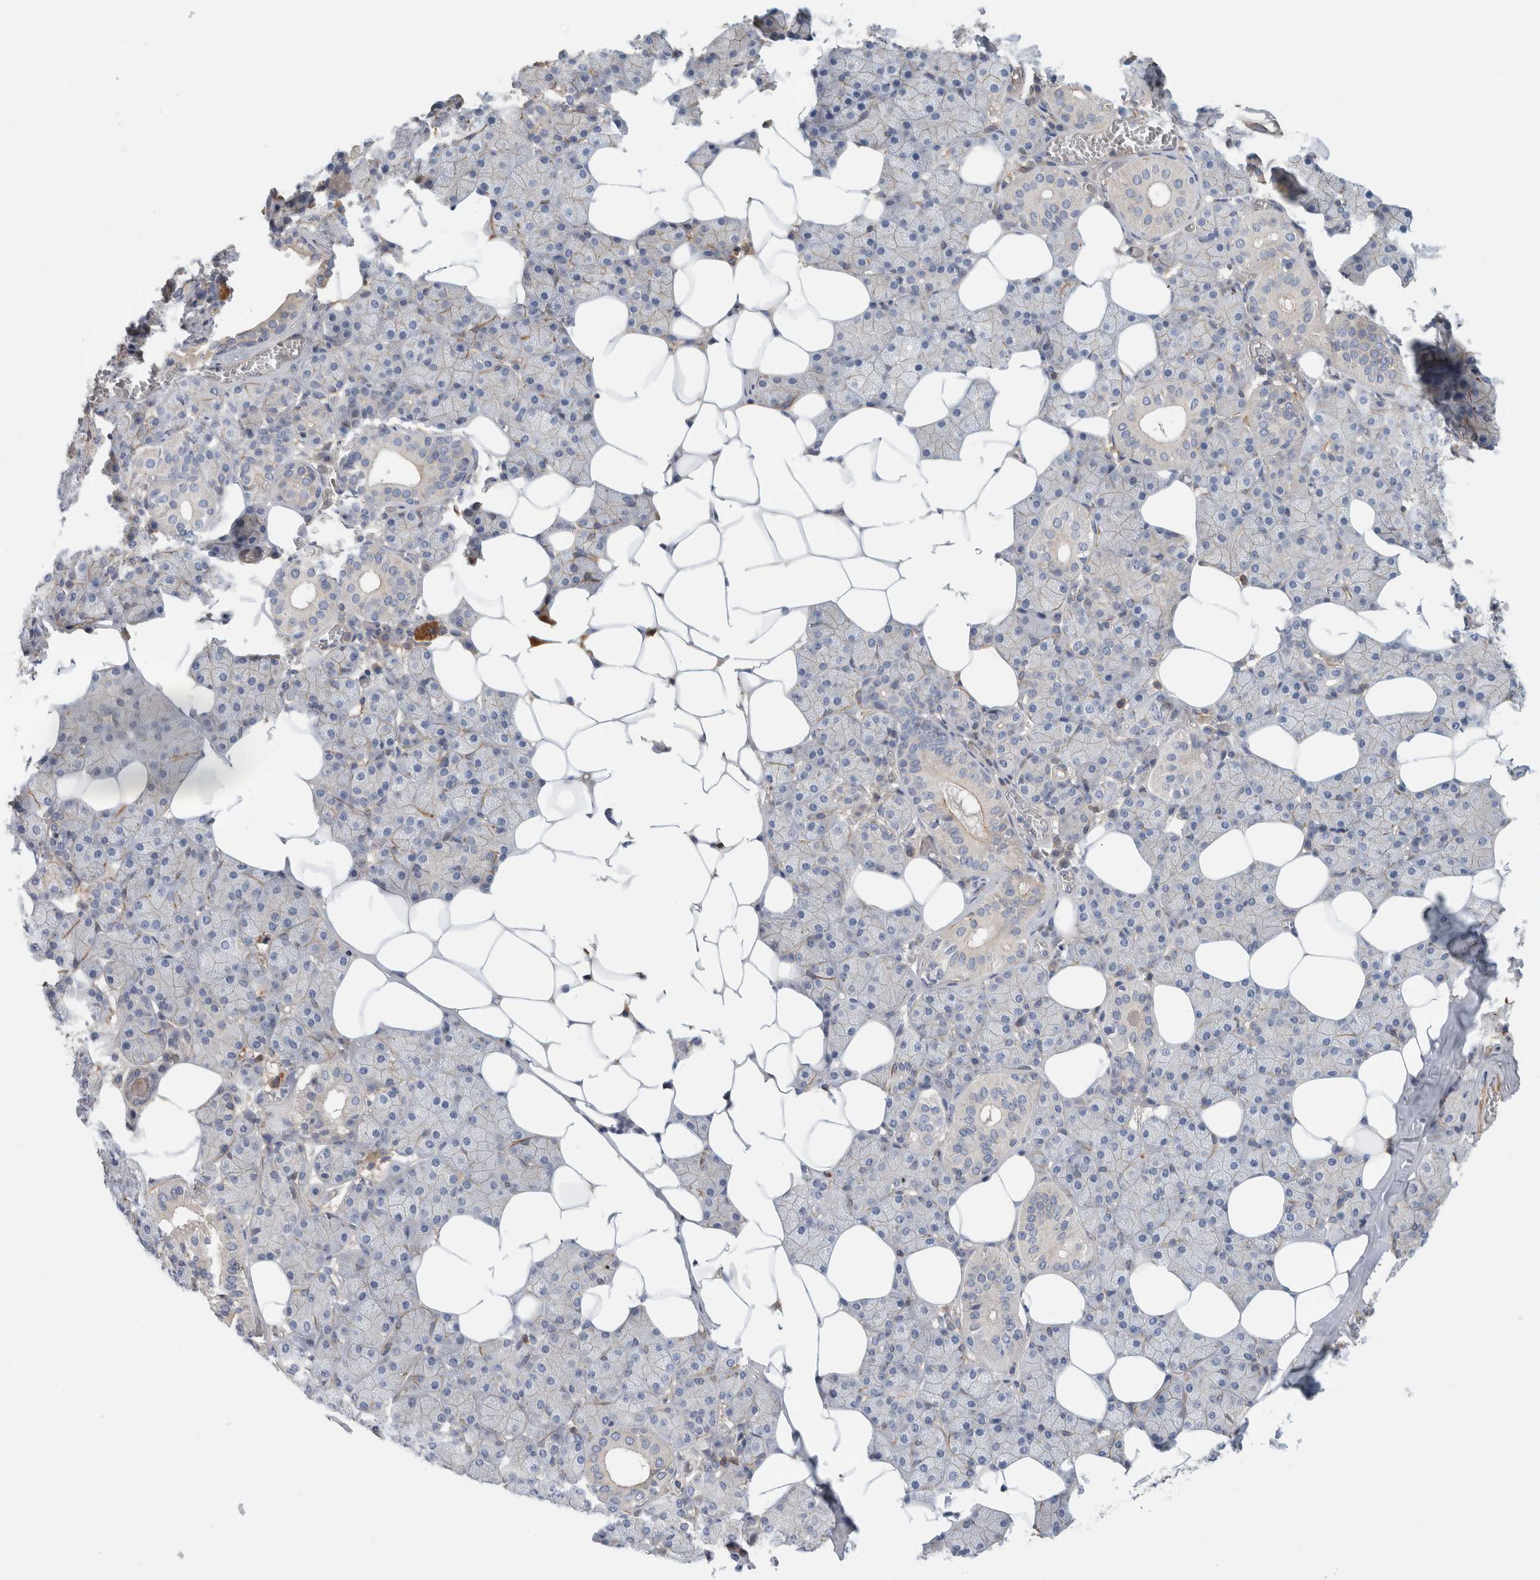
{"staining": {"intensity": "moderate", "quantity": "<25%", "location": "cytoplasmic/membranous"}, "tissue": "salivary gland", "cell_type": "Glandular cells", "image_type": "normal", "snomed": [{"axis": "morphology", "description": "Normal tissue, NOS"}, {"axis": "topography", "description": "Salivary gland"}], "caption": "Immunohistochemical staining of normal salivary gland exhibits low levels of moderate cytoplasmic/membranous staining in about <25% of glandular cells.", "gene": "CFI", "patient": {"sex": "female", "age": 33}}